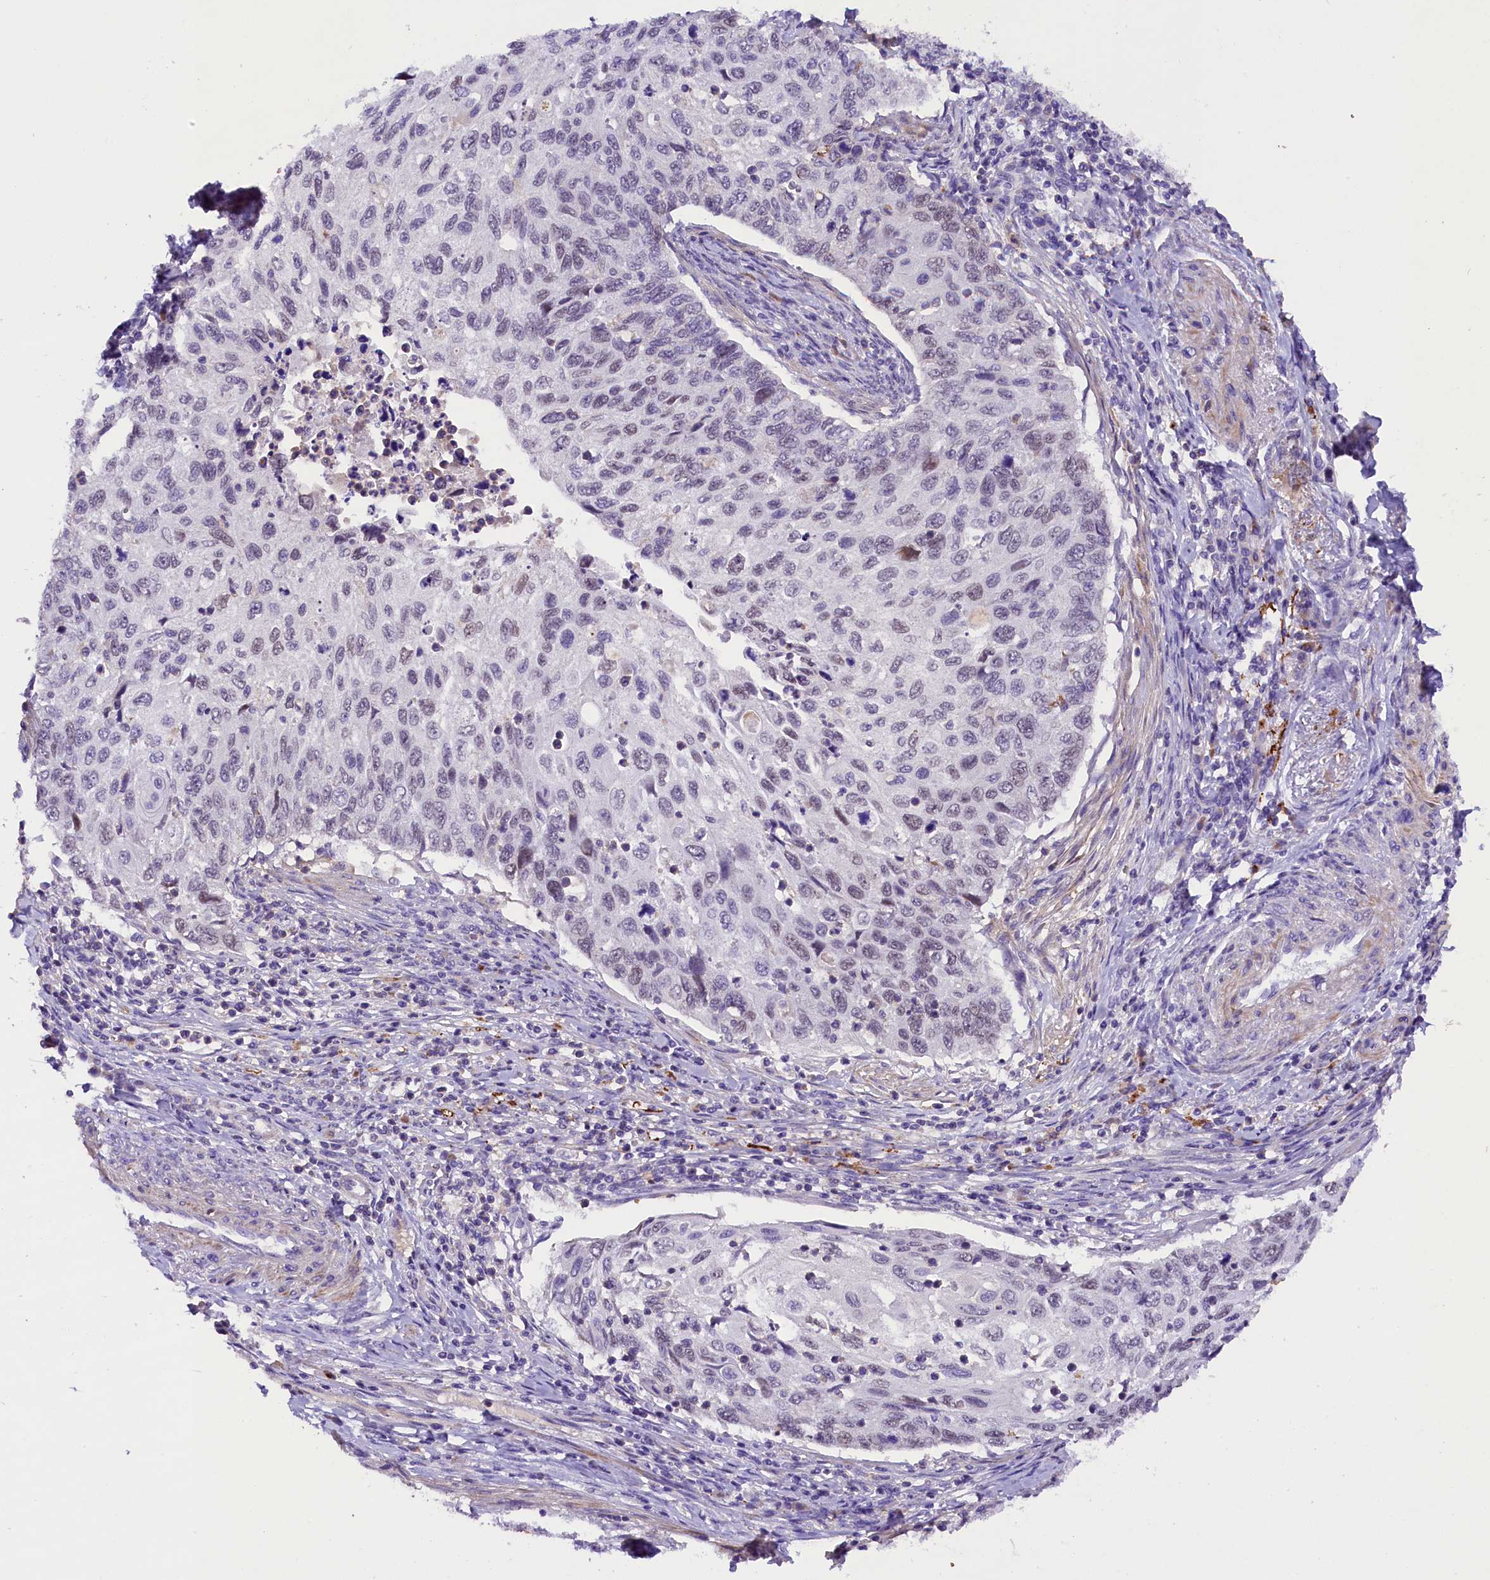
{"staining": {"intensity": "negative", "quantity": "none", "location": "none"}, "tissue": "cervical cancer", "cell_type": "Tumor cells", "image_type": "cancer", "snomed": [{"axis": "morphology", "description": "Squamous cell carcinoma, NOS"}, {"axis": "topography", "description": "Cervix"}], "caption": "Immunohistochemistry histopathology image of human cervical squamous cell carcinoma stained for a protein (brown), which demonstrates no staining in tumor cells.", "gene": "MEX3B", "patient": {"sex": "female", "age": 70}}